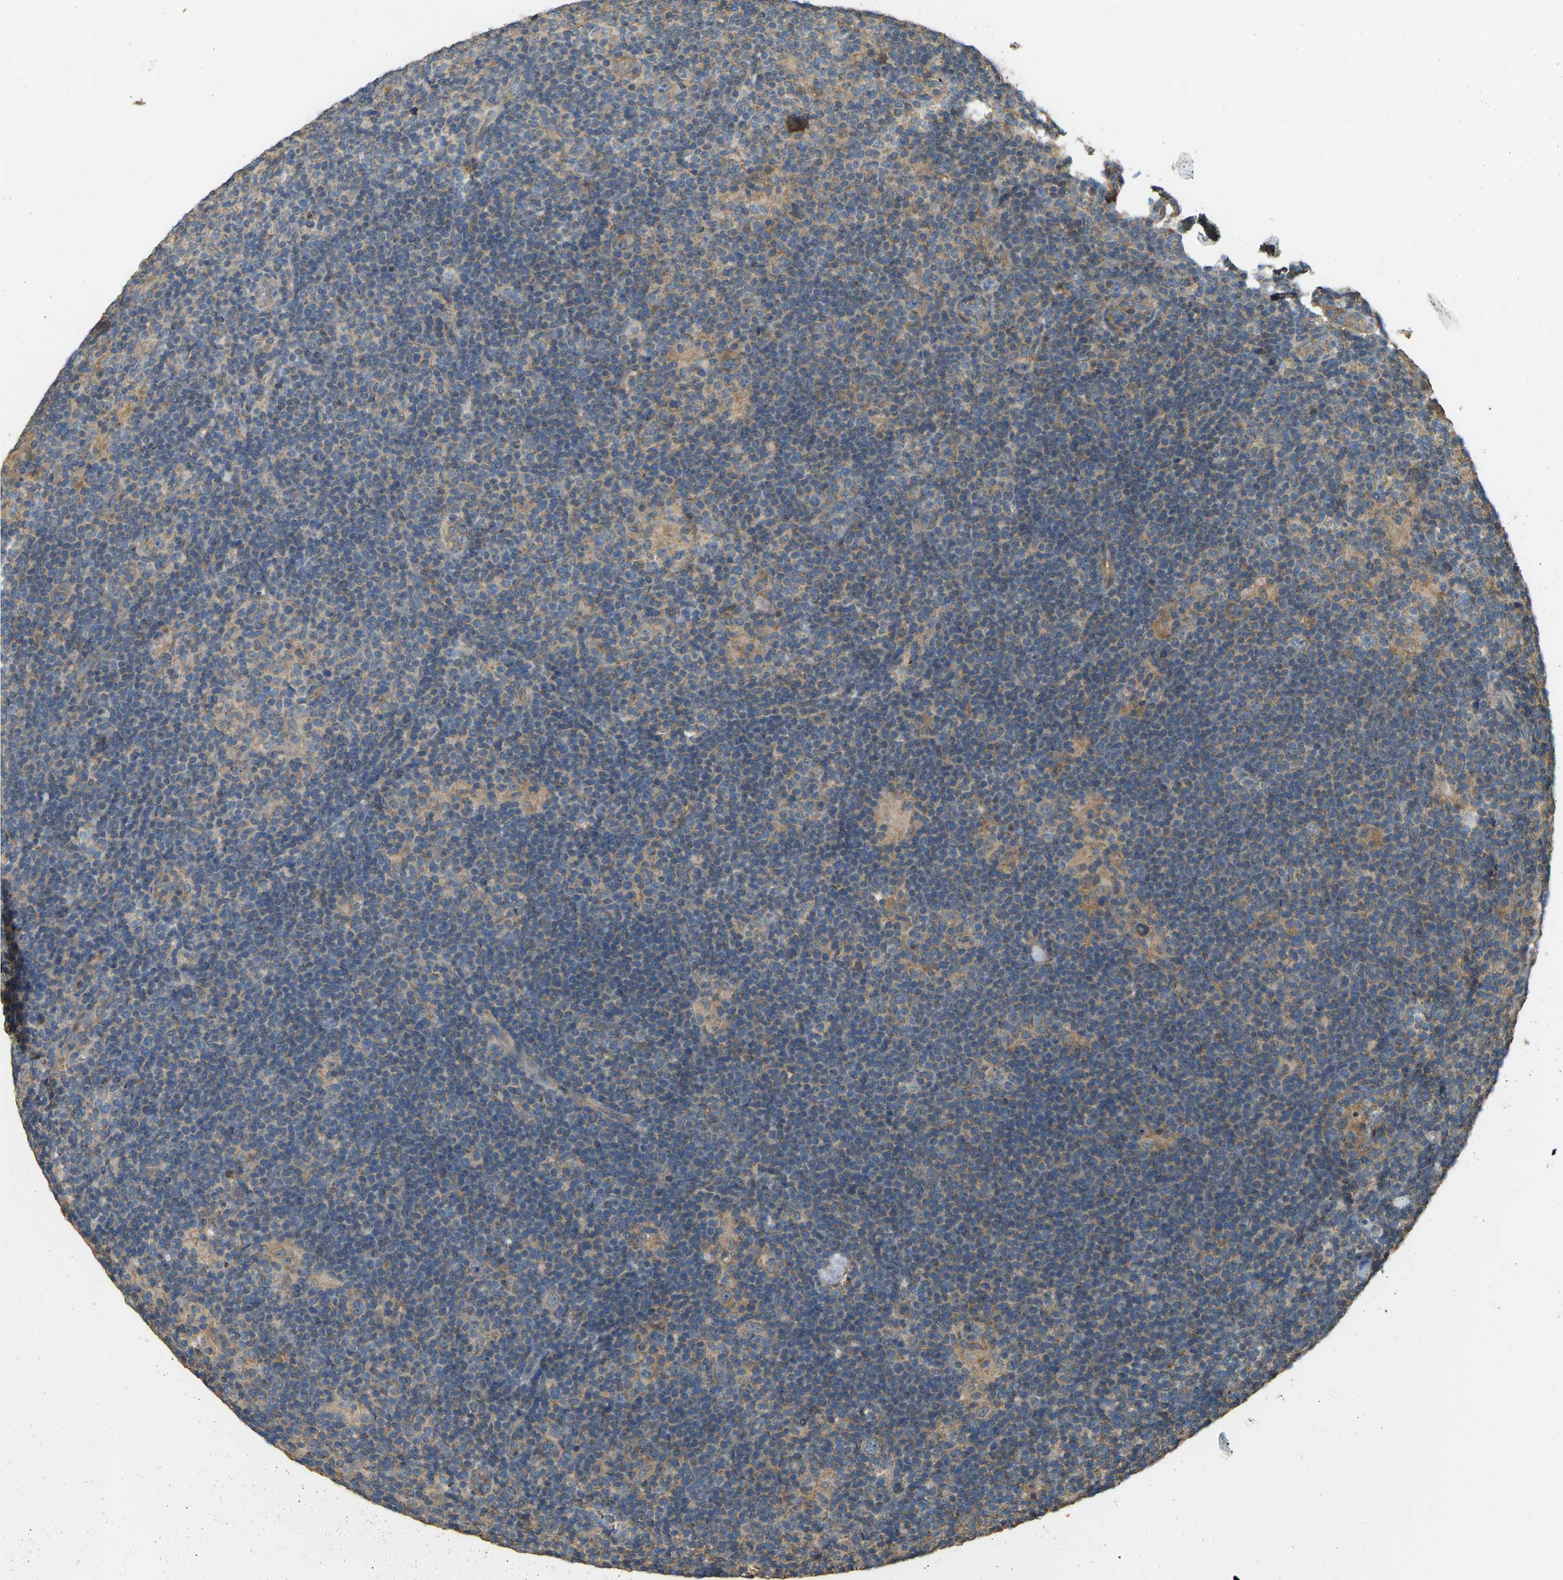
{"staining": {"intensity": "moderate", "quantity": ">75%", "location": "cytoplasmic/membranous"}, "tissue": "lymphoma", "cell_type": "Tumor cells", "image_type": "cancer", "snomed": [{"axis": "morphology", "description": "Hodgkin's disease, NOS"}, {"axis": "topography", "description": "Lymph node"}], "caption": "Tumor cells demonstrate medium levels of moderate cytoplasmic/membranous positivity in about >75% of cells in Hodgkin's disease.", "gene": "GNG2", "patient": {"sex": "female", "age": 57}}